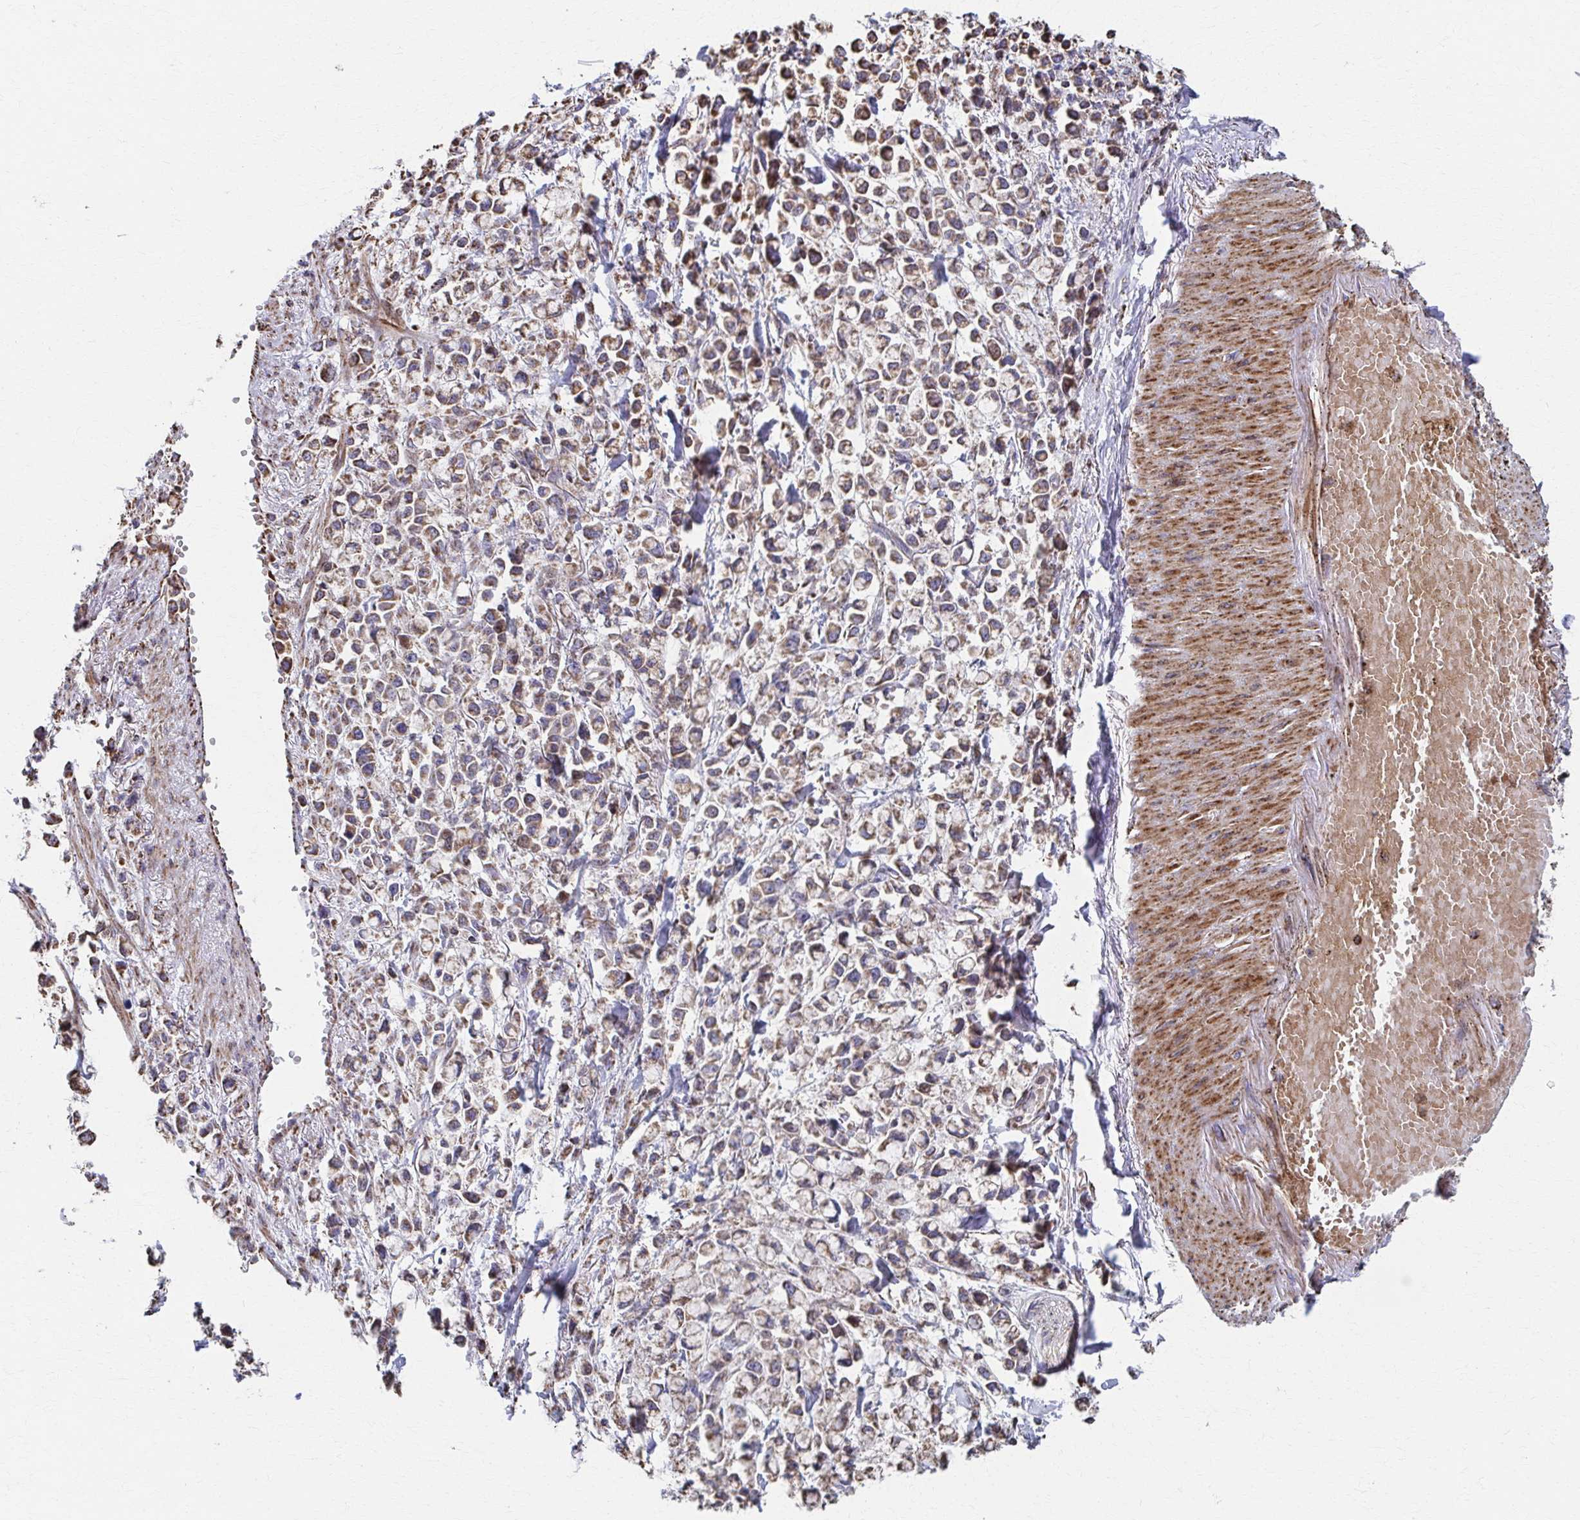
{"staining": {"intensity": "weak", "quantity": ">75%", "location": "cytoplasmic/membranous"}, "tissue": "stomach cancer", "cell_type": "Tumor cells", "image_type": "cancer", "snomed": [{"axis": "morphology", "description": "Adenocarcinoma, NOS"}, {"axis": "topography", "description": "Stomach"}], "caption": "The image shows a brown stain indicating the presence of a protein in the cytoplasmic/membranous of tumor cells in stomach cancer (adenocarcinoma).", "gene": "SAT1", "patient": {"sex": "female", "age": 81}}